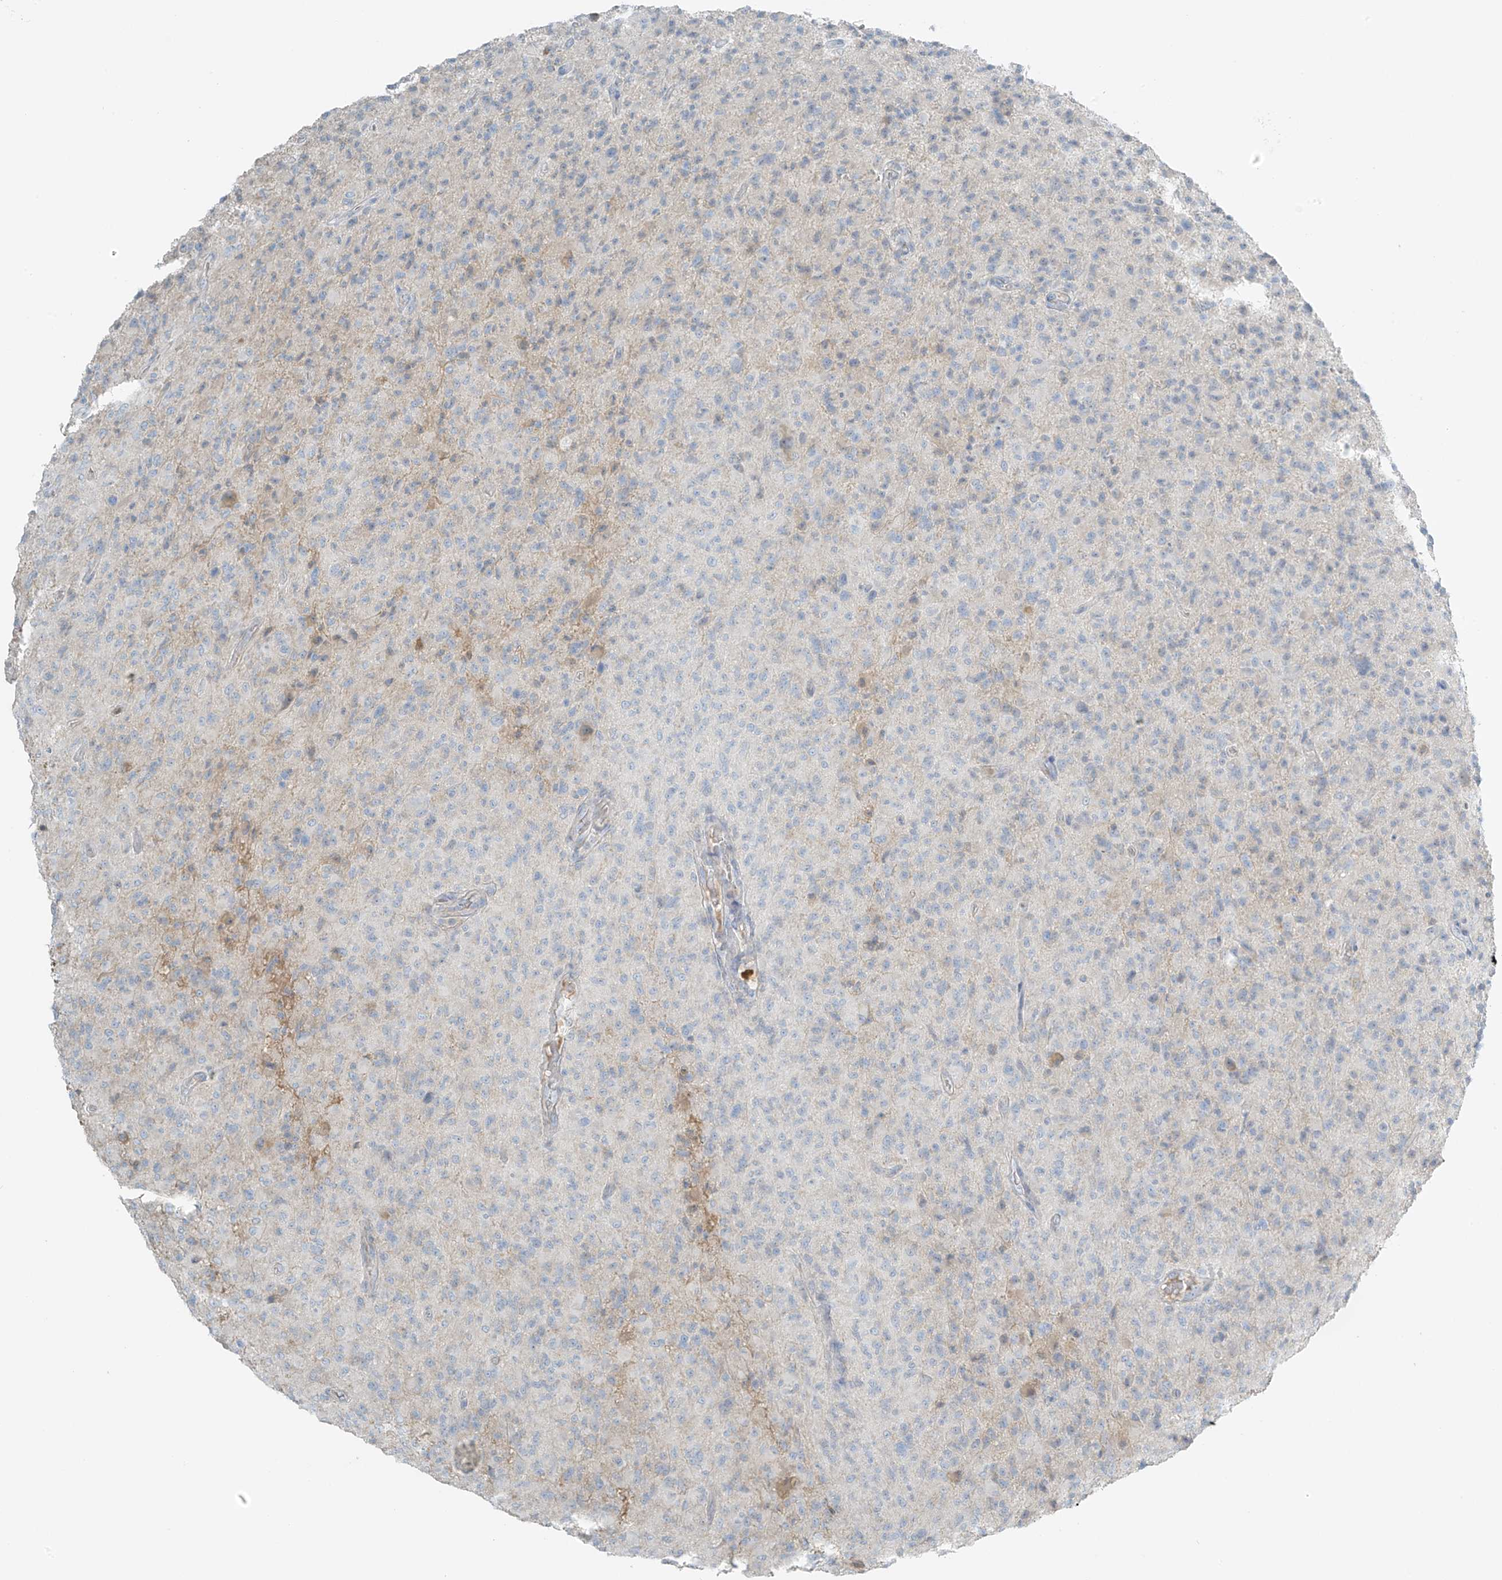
{"staining": {"intensity": "negative", "quantity": "none", "location": "none"}, "tissue": "glioma", "cell_type": "Tumor cells", "image_type": "cancer", "snomed": [{"axis": "morphology", "description": "Glioma, malignant, High grade"}, {"axis": "topography", "description": "Brain"}], "caption": "Immunohistochemical staining of glioma demonstrates no significant positivity in tumor cells.", "gene": "FAM131C", "patient": {"sex": "female", "age": 57}}